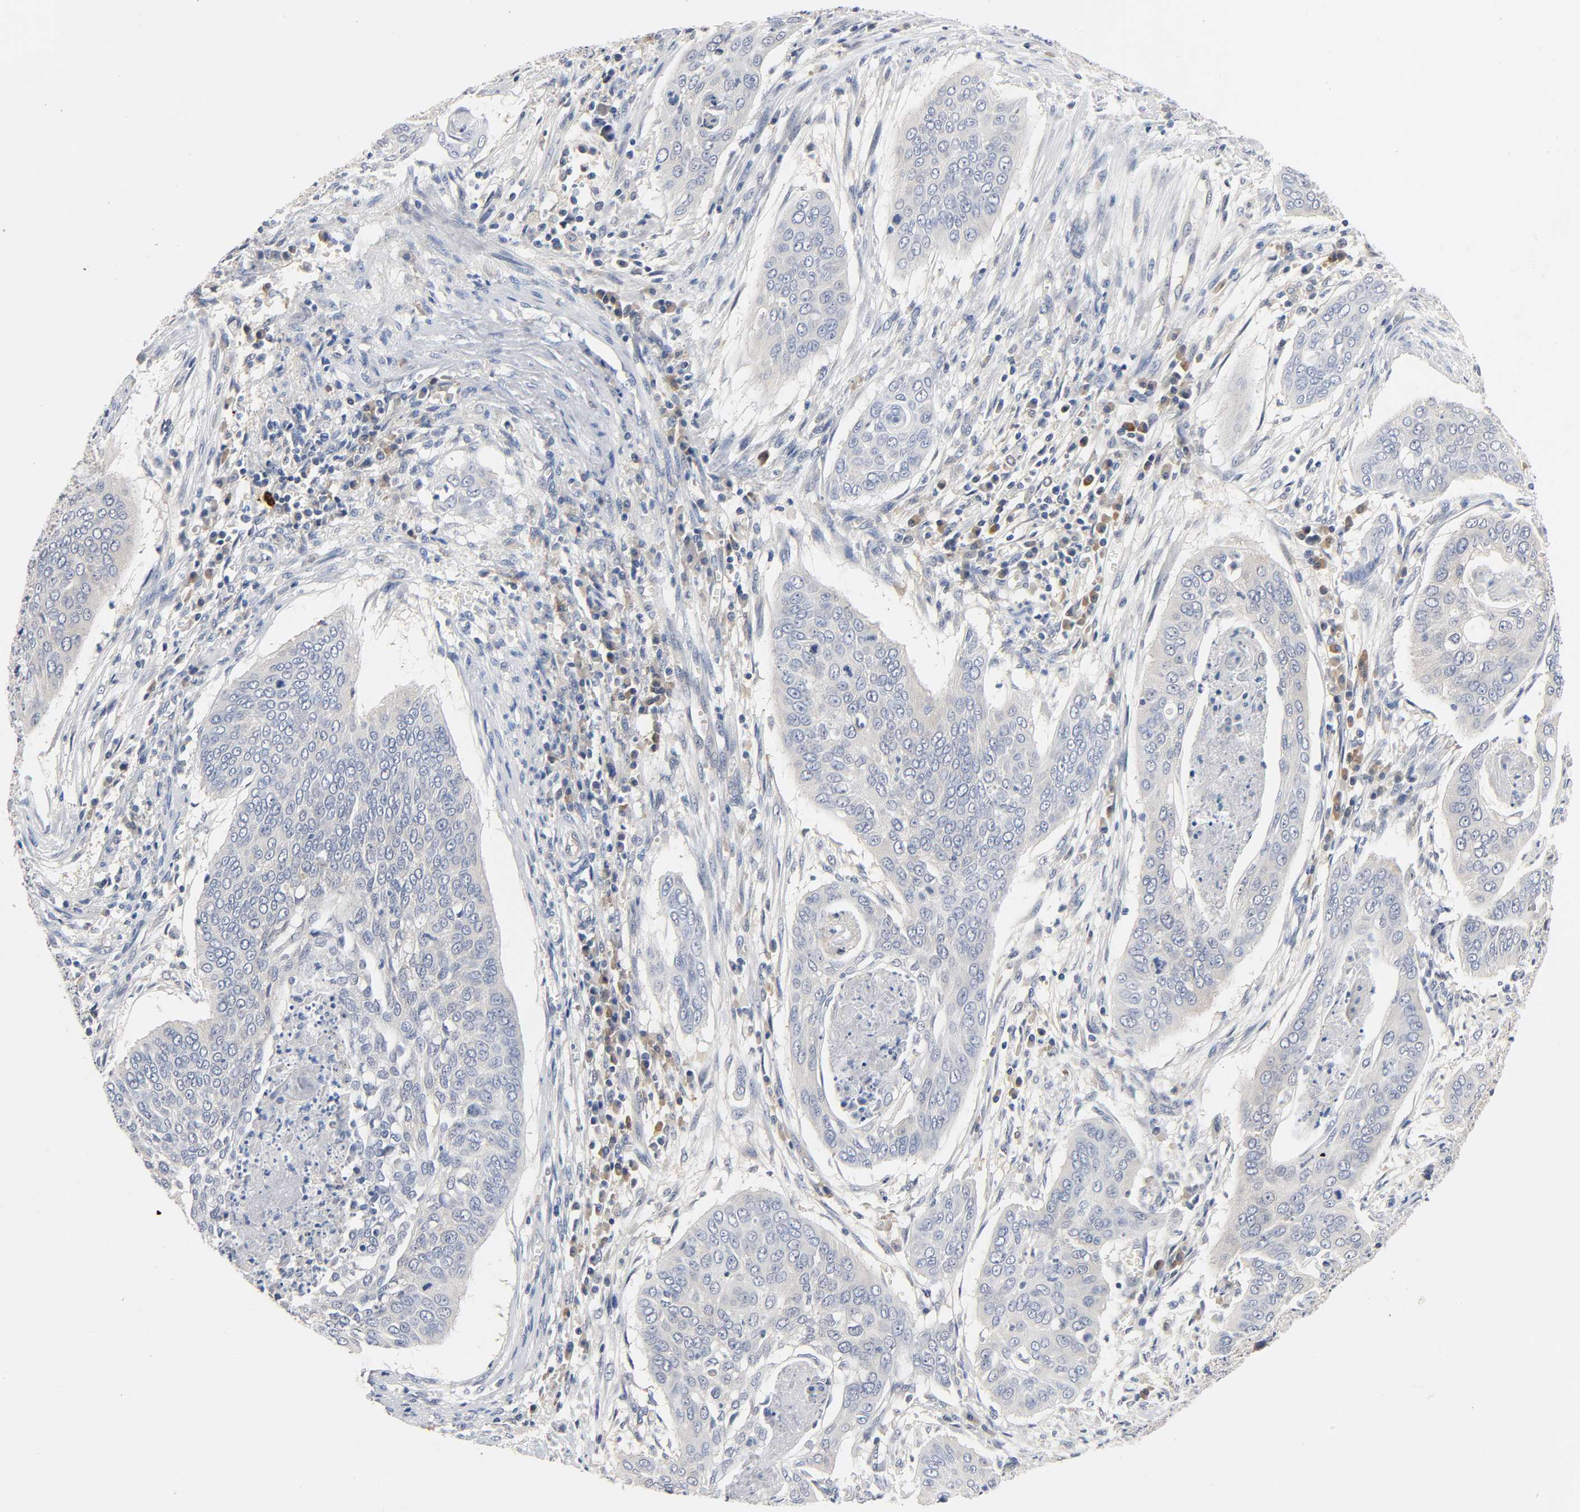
{"staining": {"intensity": "weak", "quantity": "25%-75%", "location": "cytoplasmic/membranous"}, "tissue": "cervical cancer", "cell_type": "Tumor cells", "image_type": "cancer", "snomed": [{"axis": "morphology", "description": "Squamous cell carcinoma, NOS"}, {"axis": "topography", "description": "Cervix"}], "caption": "Brown immunohistochemical staining in human squamous cell carcinoma (cervical) demonstrates weak cytoplasmic/membranous expression in about 25%-75% of tumor cells. (DAB IHC, brown staining for protein, blue staining for nuclei).", "gene": "FYN", "patient": {"sex": "female", "age": 39}}